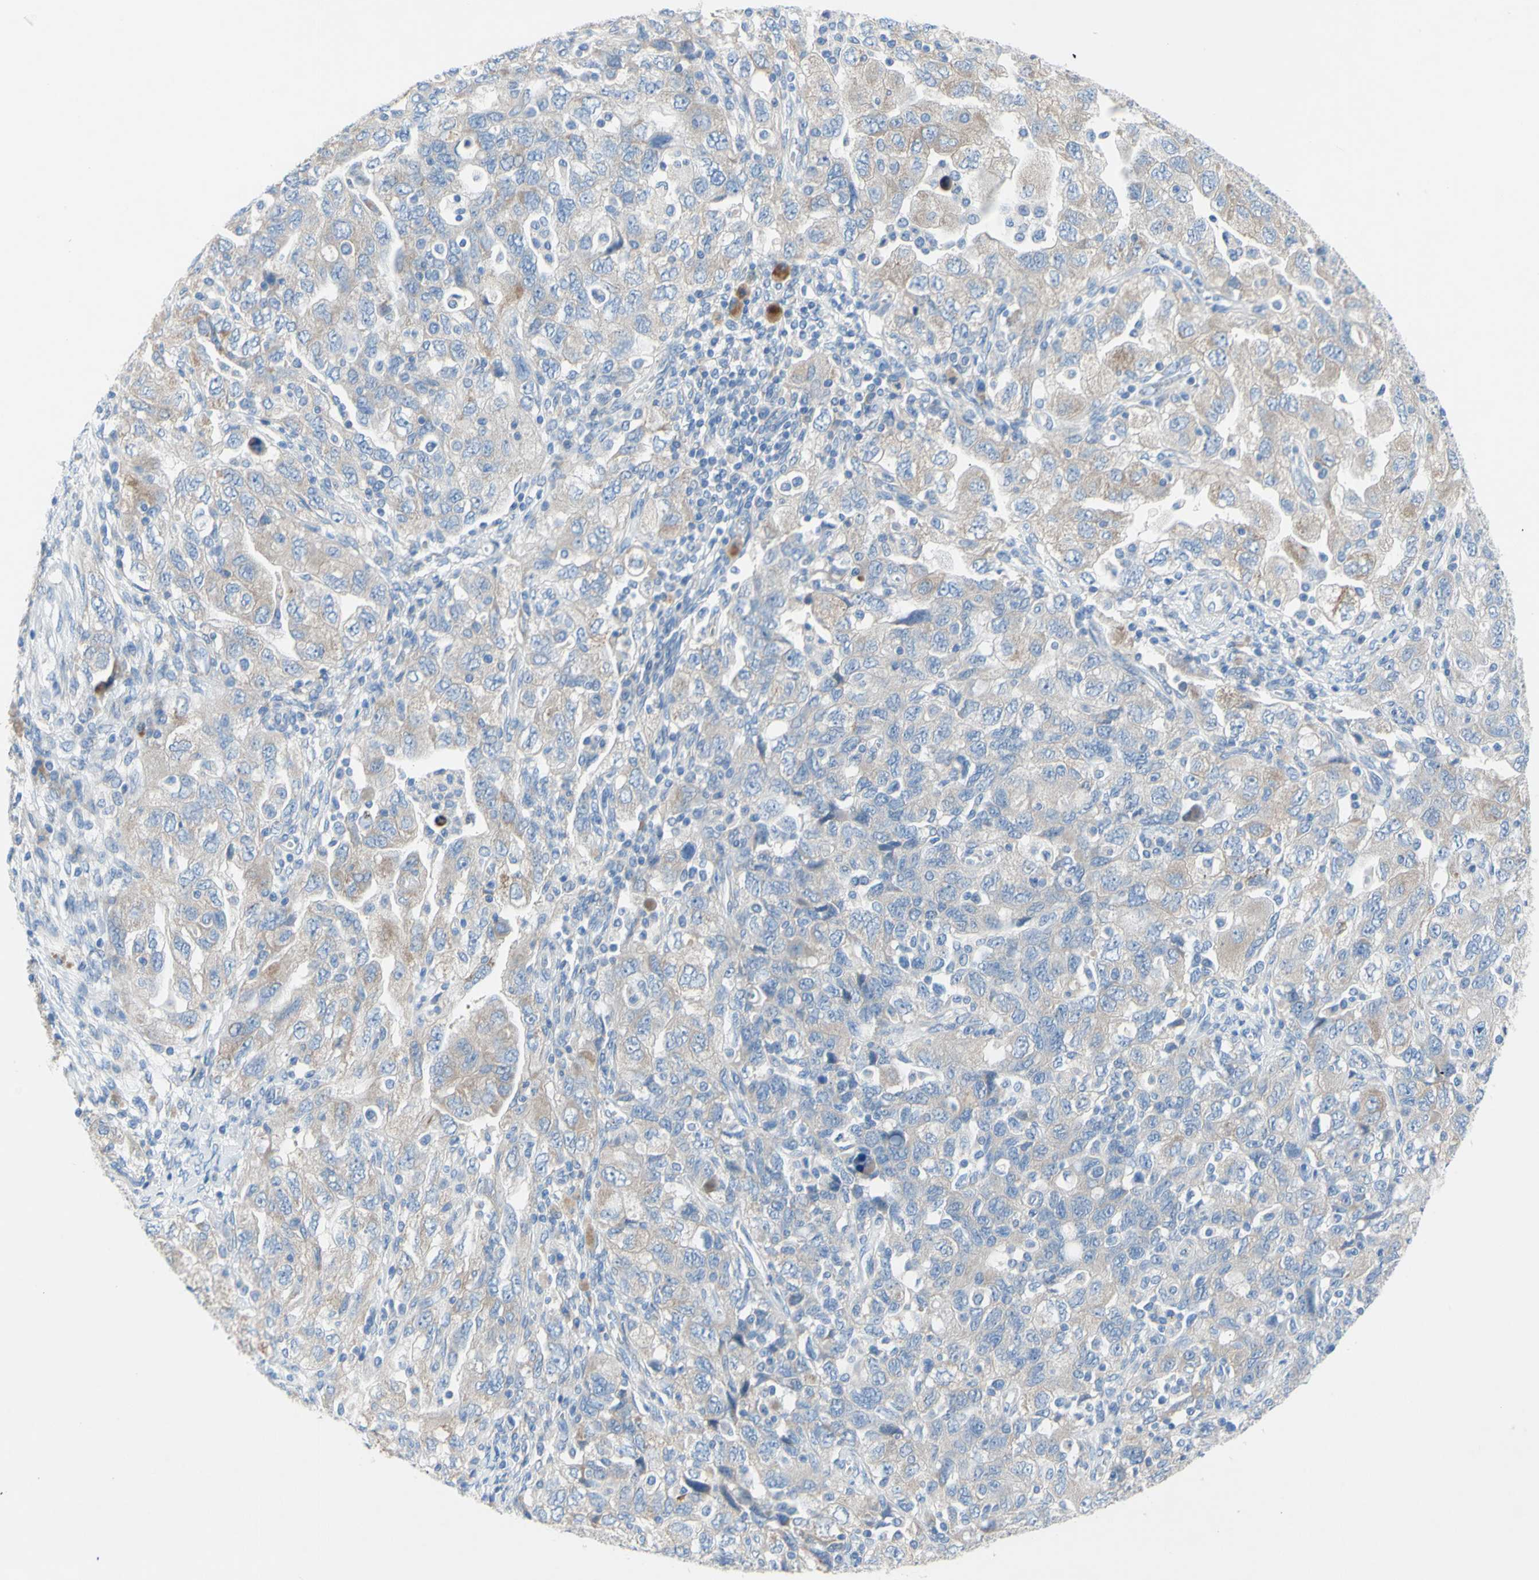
{"staining": {"intensity": "weak", "quantity": "<25%", "location": "cytoplasmic/membranous"}, "tissue": "ovarian cancer", "cell_type": "Tumor cells", "image_type": "cancer", "snomed": [{"axis": "morphology", "description": "Carcinoma, NOS"}, {"axis": "morphology", "description": "Cystadenocarcinoma, serous, NOS"}, {"axis": "topography", "description": "Ovary"}], "caption": "A high-resolution histopathology image shows IHC staining of ovarian serous cystadenocarcinoma, which displays no significant positivity in tumor cells.", "gene": "TMIGD2", "patient": {"sex": "female", "age": 69}}